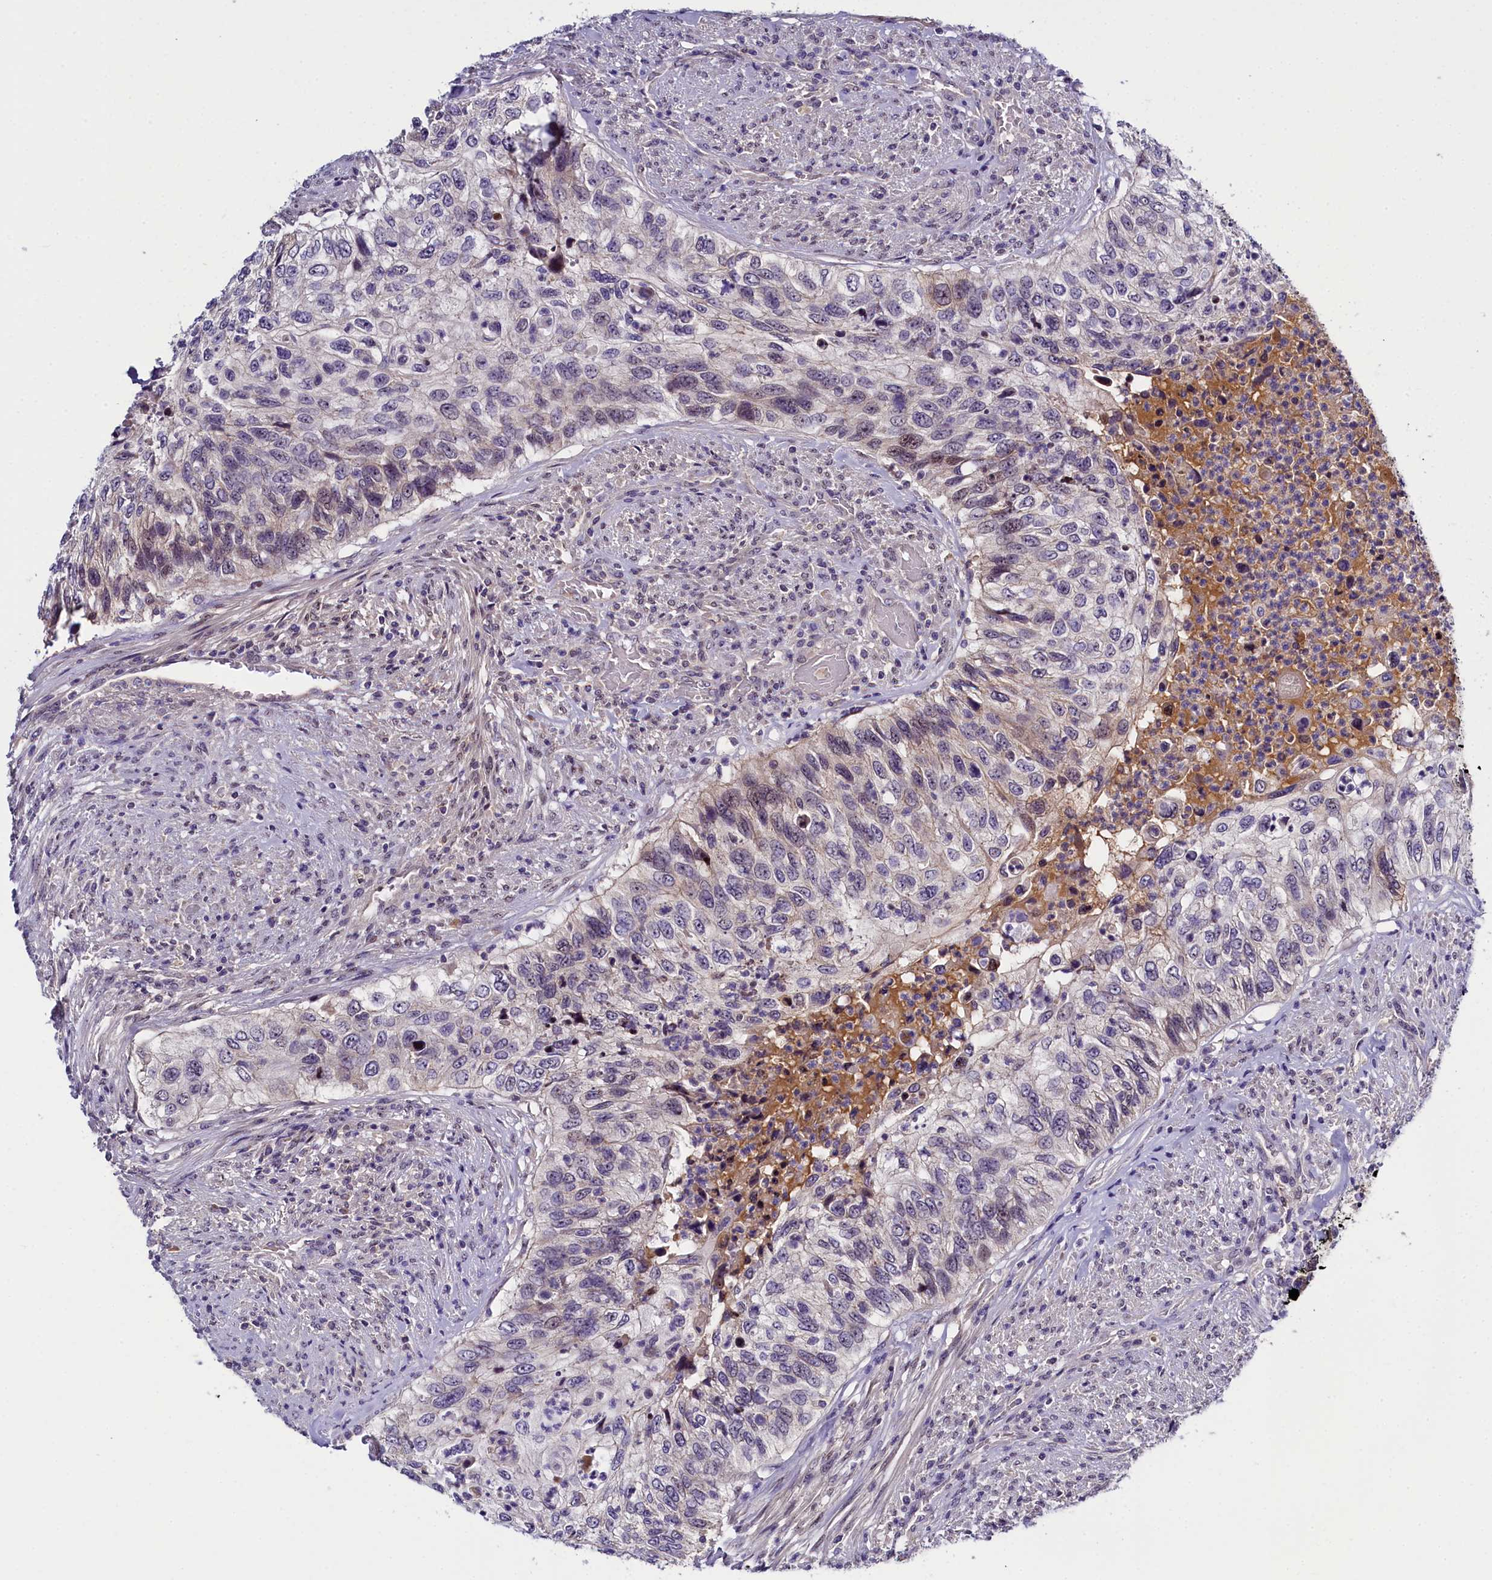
{"staining": {"intensity": "weak", "quantity": "<25%", "location": "nuclear"}, "tissue": "urothelial cancer", "cell_type": "Tumor cells", "image_type": "cancer", "snomed": [{"axis": "morphology", "description": "Urothelial carcinoma, High grade"}, {"axis": "topography", "description": "Urinary bladder"}], "caption": "This is an immunohistochemistry histopathology image of urothelial cancer. There is no expression in tumor cells.", "gene": "ENKD1", "patient": {"sex": "female", "age": 60}}